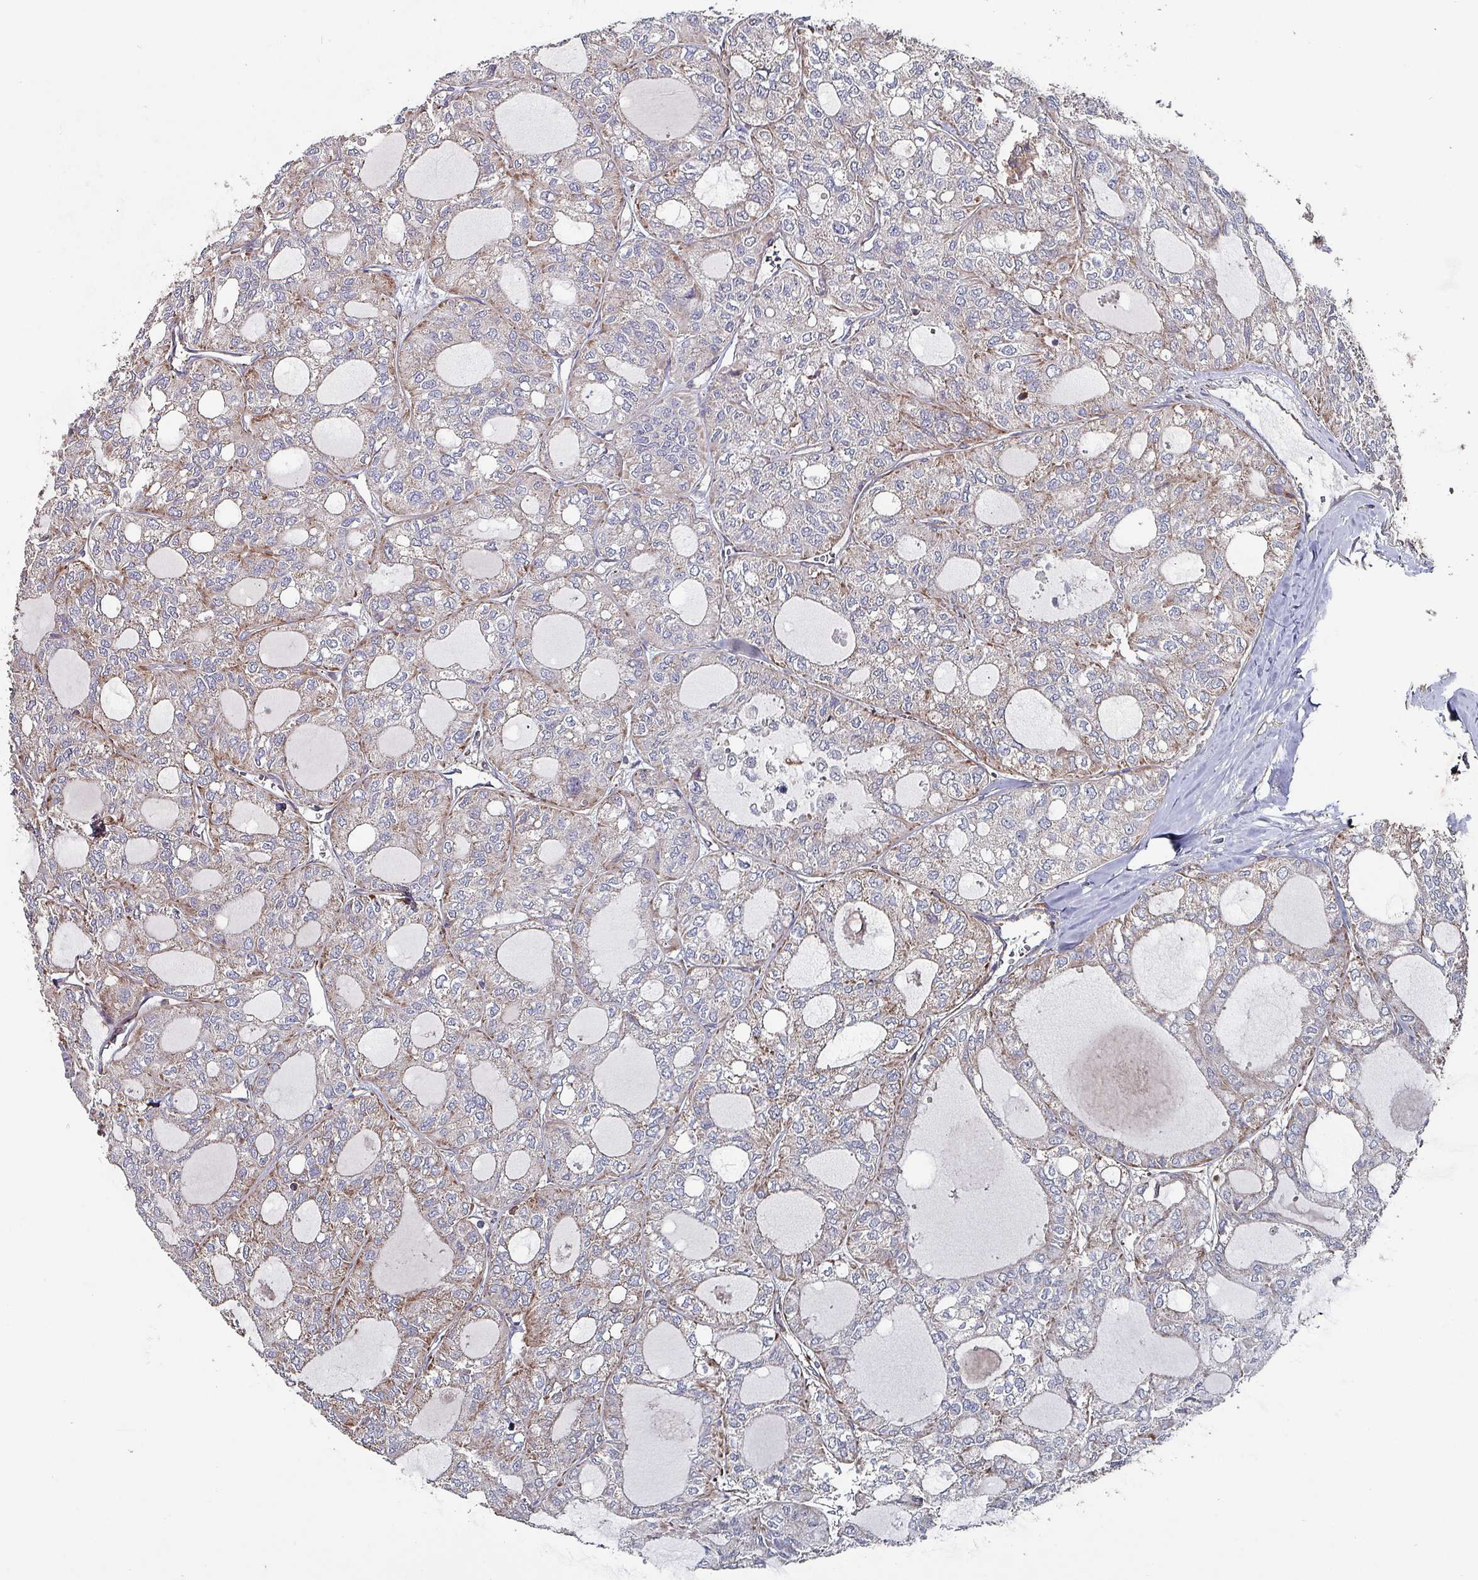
{"staining": {"intensity": "weak", "quantity": "<25%", "location": "cytoplasmic/membranous"}, "tissue": "thyroid cancer", "cell_type": "Tumor cells", "image_type": "cancer", "snomed": [{"axis": "morphology", "description": "Follicular adenoma carcinoma, NOS"}, {"axis": "topography", "description": "Thyroid gland"}], "caption": "IHC histopathology image of thyroid cancer stained for a protein (brown), which reveals no expression in tumor cells. Nuclei are stained in blue.", "gene": "ANO10", "patient": {"sex": "male", "age": 75}}